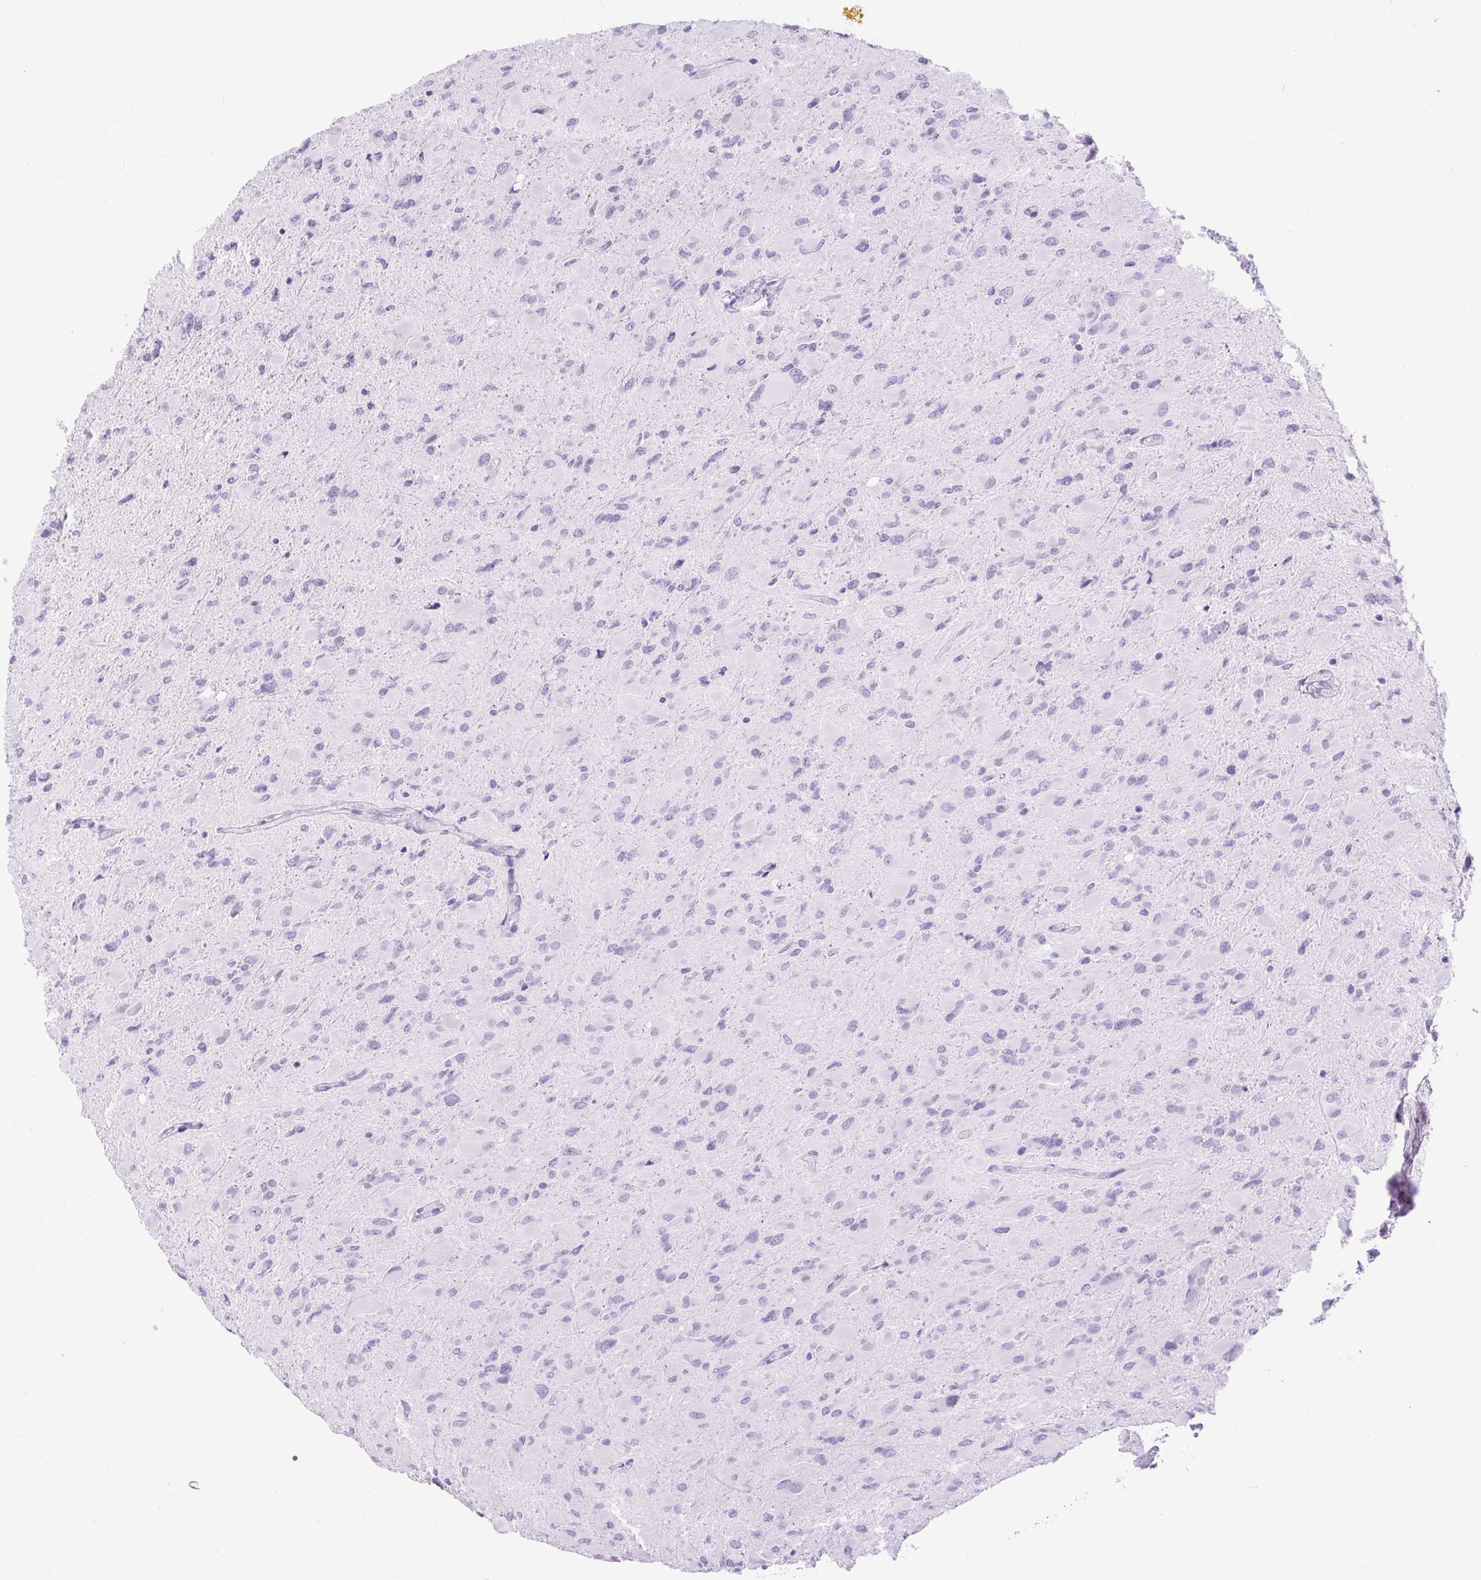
{"staining": {"intensity": "negative", "quantity": "none", "location": "none"}, "tissue": "glioma", "cell_type": "Tumor cells", "image_type": "cancer", "snomed": [{"axis": "morphology", "description": "Glioma, malignant, High grade"}, {"axis": "topography", "description": "Cerebral cortex"}], "caption": "There is no significant expression in tumor cells of malignant high-grade glioma.", "gene": "RACGAP1", "patient": {"sex": "female", "age": 36}}